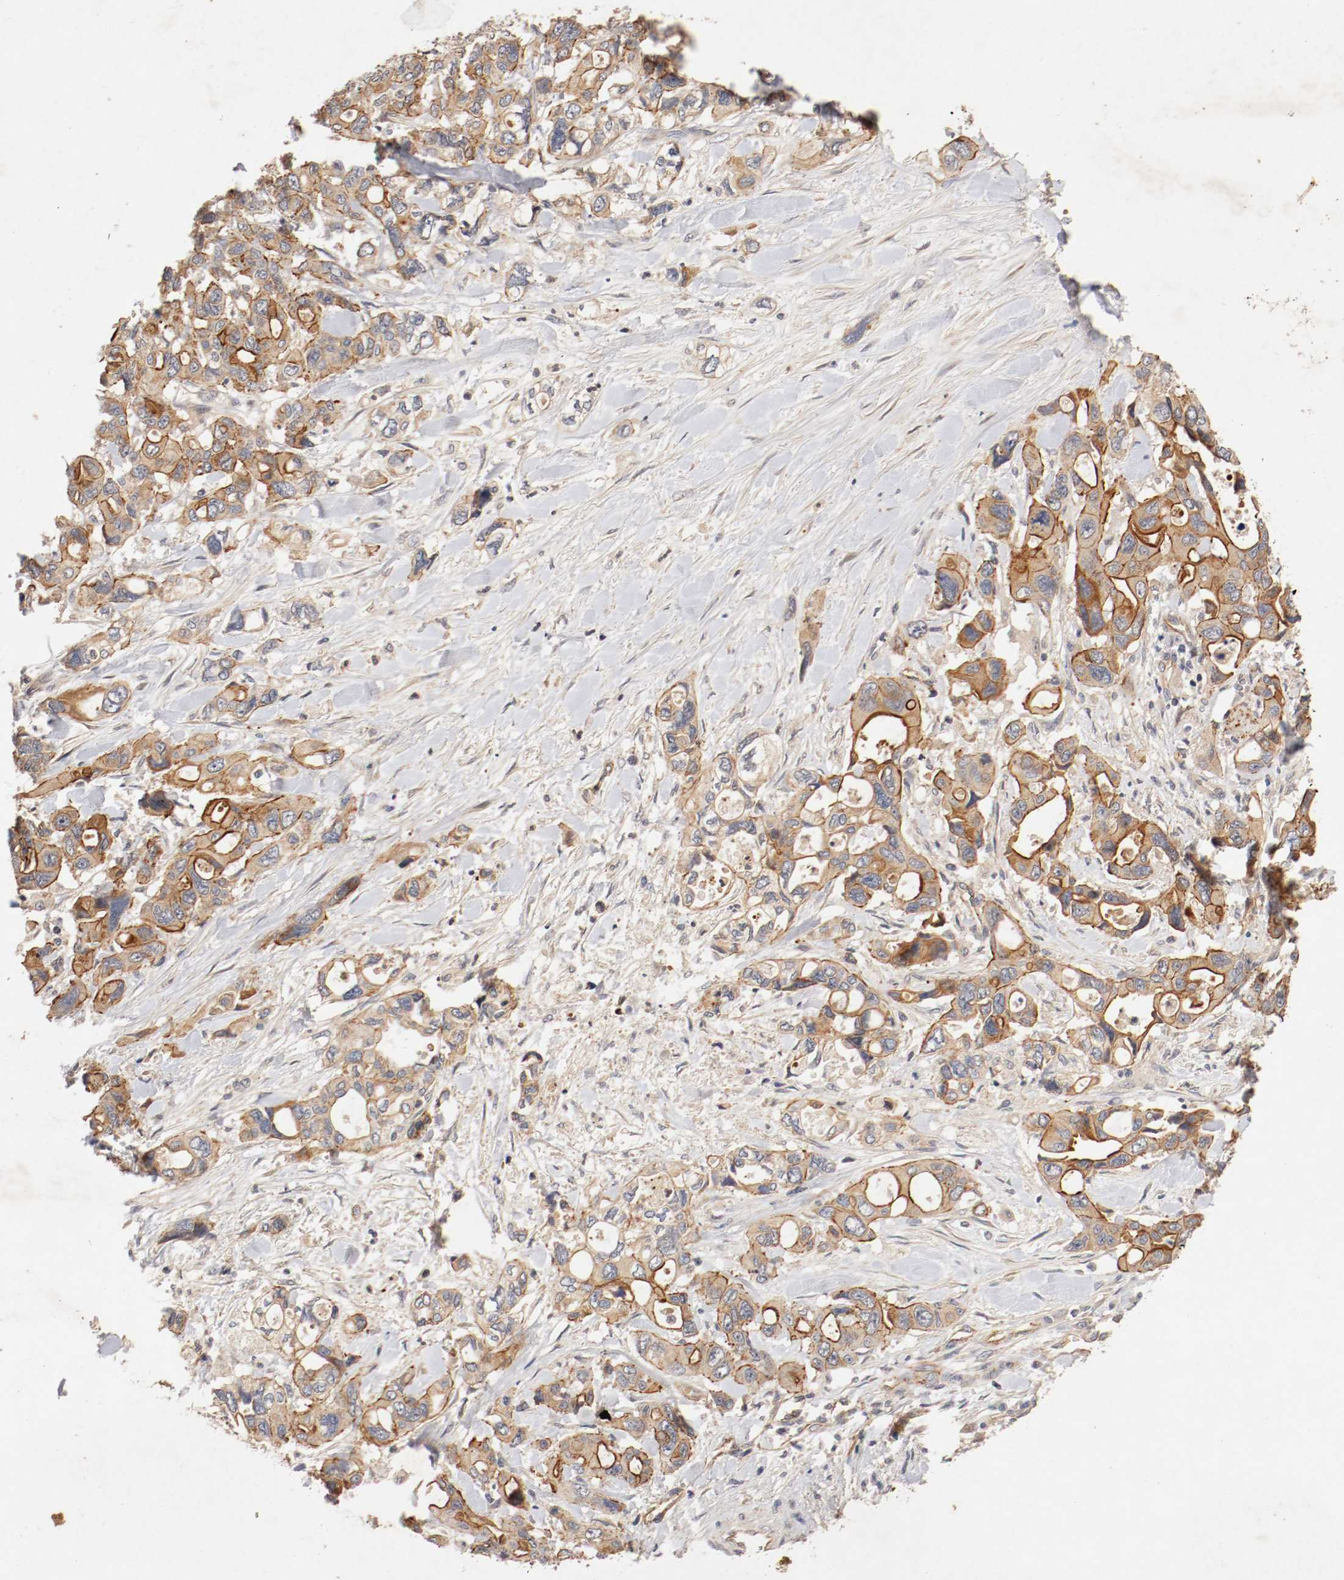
{"staining": {"intensity": "strong", "quantity": ">75%", "location": "cytoplasmic/membranous"}, "tissue": "pancreatic cancer", "cell_type": "Tumor cells", "image_type": "cancer", "snomed": [{"axis": "morphology", "description": "Adenocarcinoma, NOS"}, {"axis": "topography", "description": "Pancreas"}], "caption": "Adenocarcinoma (pancreatic) was stained to show a protein in brown. There is high levels of strong cytoplasmic/membranous expression in about >75% of tumor cells.", "gene": "TYK2", "patient": {"sex": "male", "age": 46}}